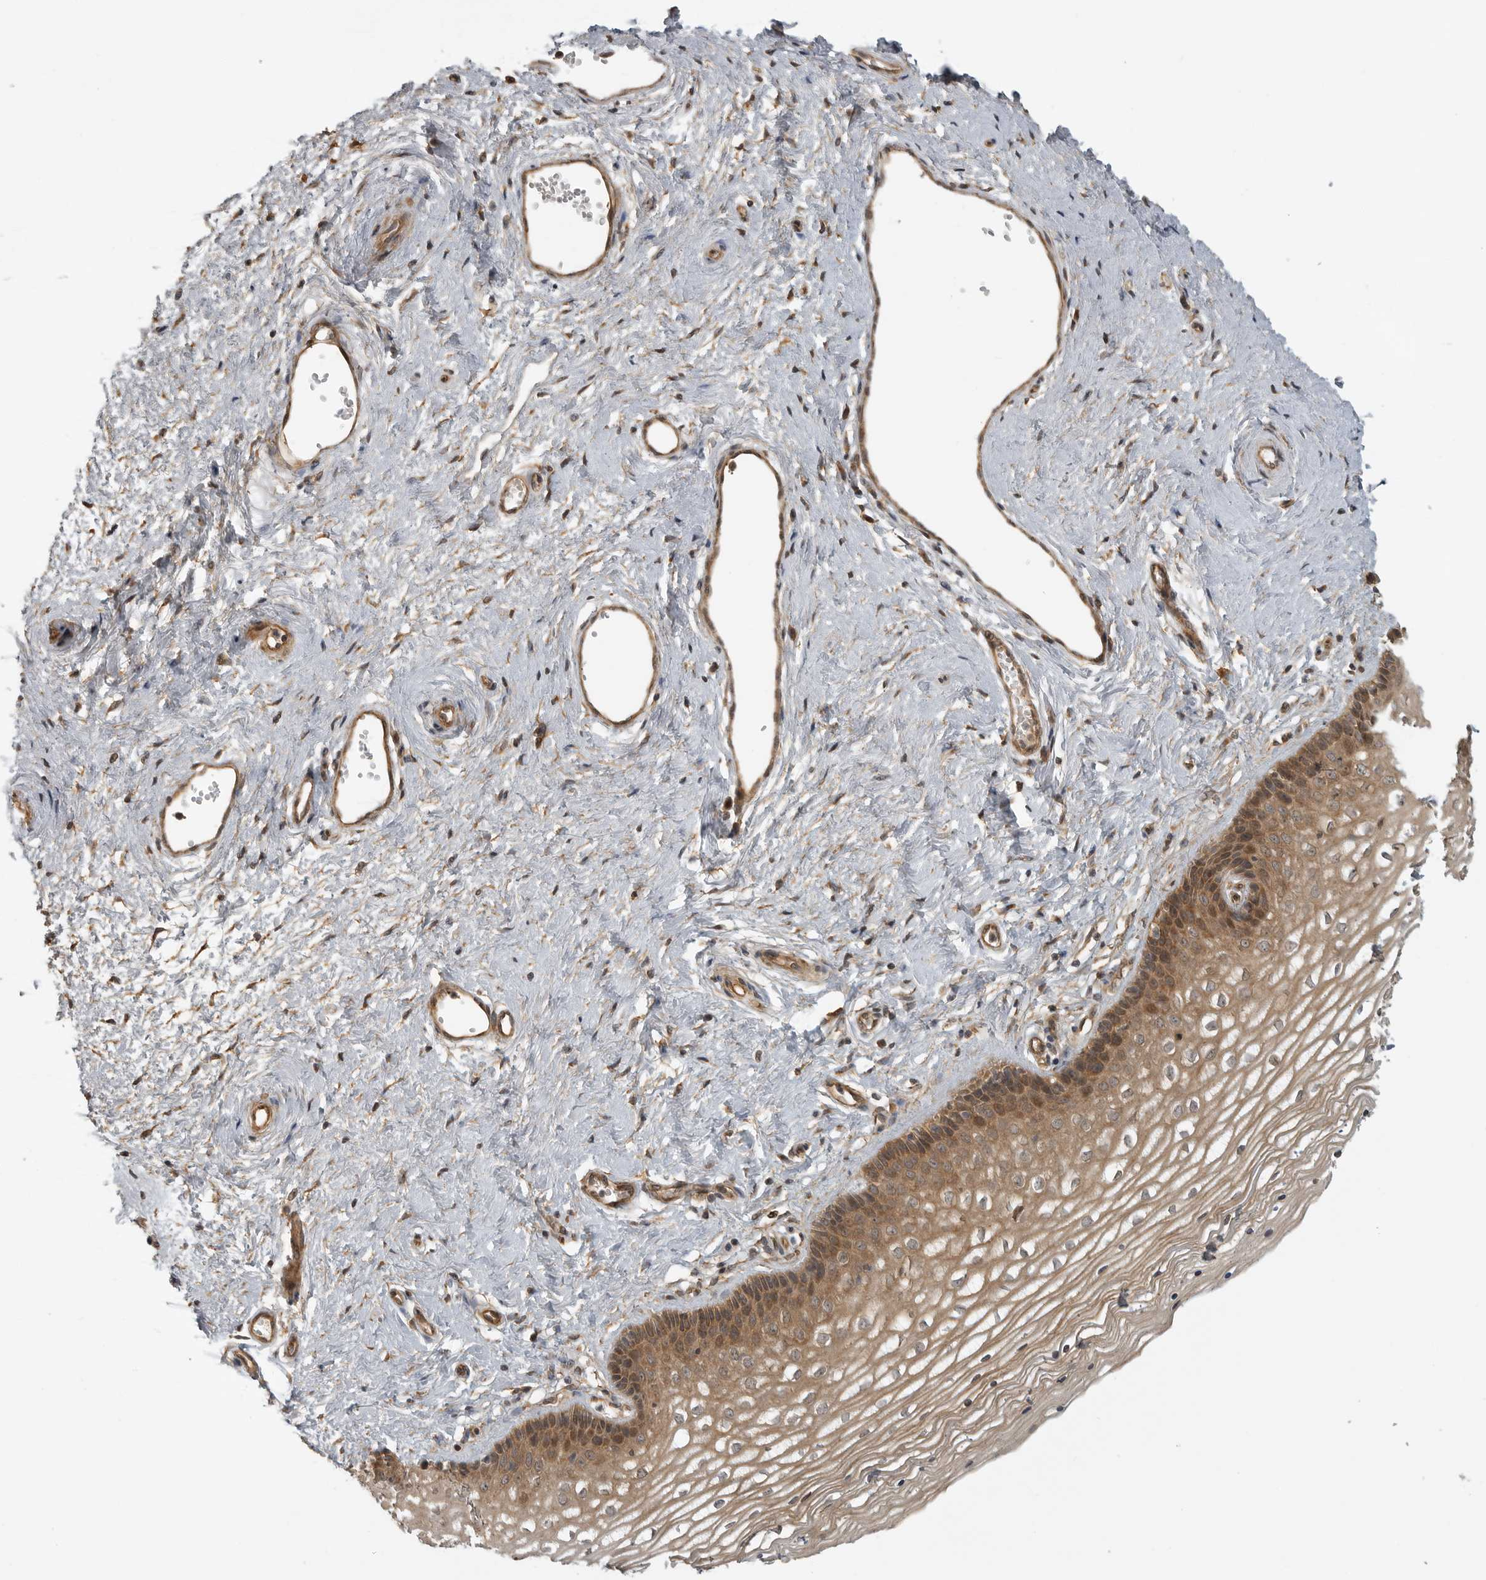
{"staining": {"intensity": "moderate", "quantity": ">75%", "location": "cytoplasmic/membranous"}, "tissue": "vagina", "cell_type": "Squamous epithelial cells", "image_type": "normal", "snomed": [{"axis": "morphology", "description": "Normal tissue, NOS"}, {"axis": "topography", "description": "Vagina"}], "caption": "IHC photomicrograph of benign vagina: vagina stained using immunohistochemistry exhibits medium levels of moderate protein expression localized specifically in the cytoplasmic/membranous of squamous epithelial cells, appearing as a cytoplasmic/membranous brown color.", "gene": "CUEDC1", "patient": {"sex": "female", "age": 46}}